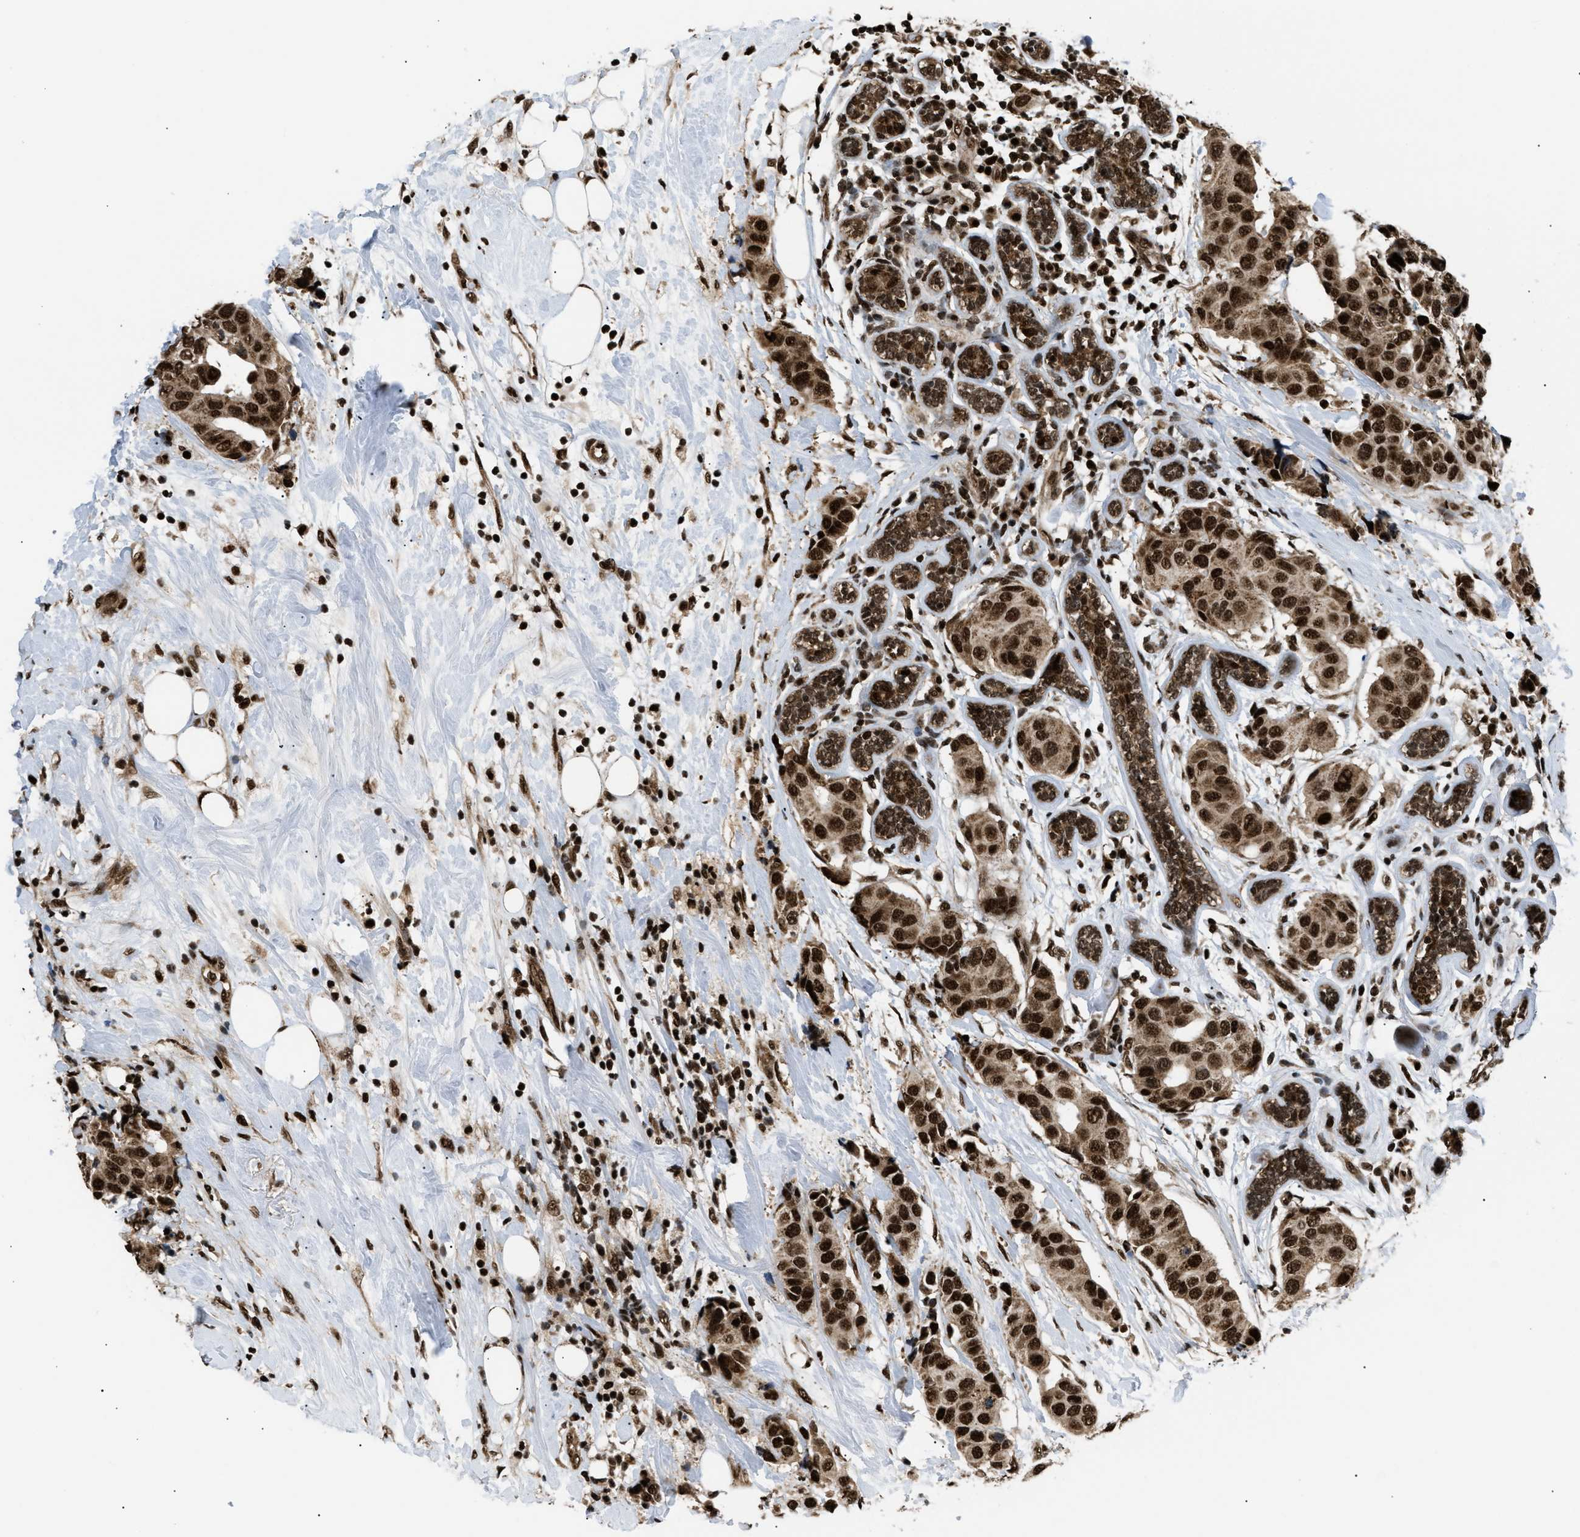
{"staining": {"intensity": "strong", "quantity": ">75%", "location": "cytoplasmic/membranous,nuclear"}, "tissue": "breast cancer", "cell_type": "Tumor cells", "image_type": "cancer", "snomed": [{"axis": "morphology", "description": "Normal tissue, NOS"}, {"axis": "morphology", "description": "Duct carcinoma"}, {"axis": "topography", "description": "Breast"}], "caption": "Protein staining of breast invasive ductal carcinoma tissue exhibits strong cytoplasmic/membranous and nuclear expression in approximately >75% of tumor cells.", "gene": "RBM5", "patient": {"sex": "female", "age": 39}}